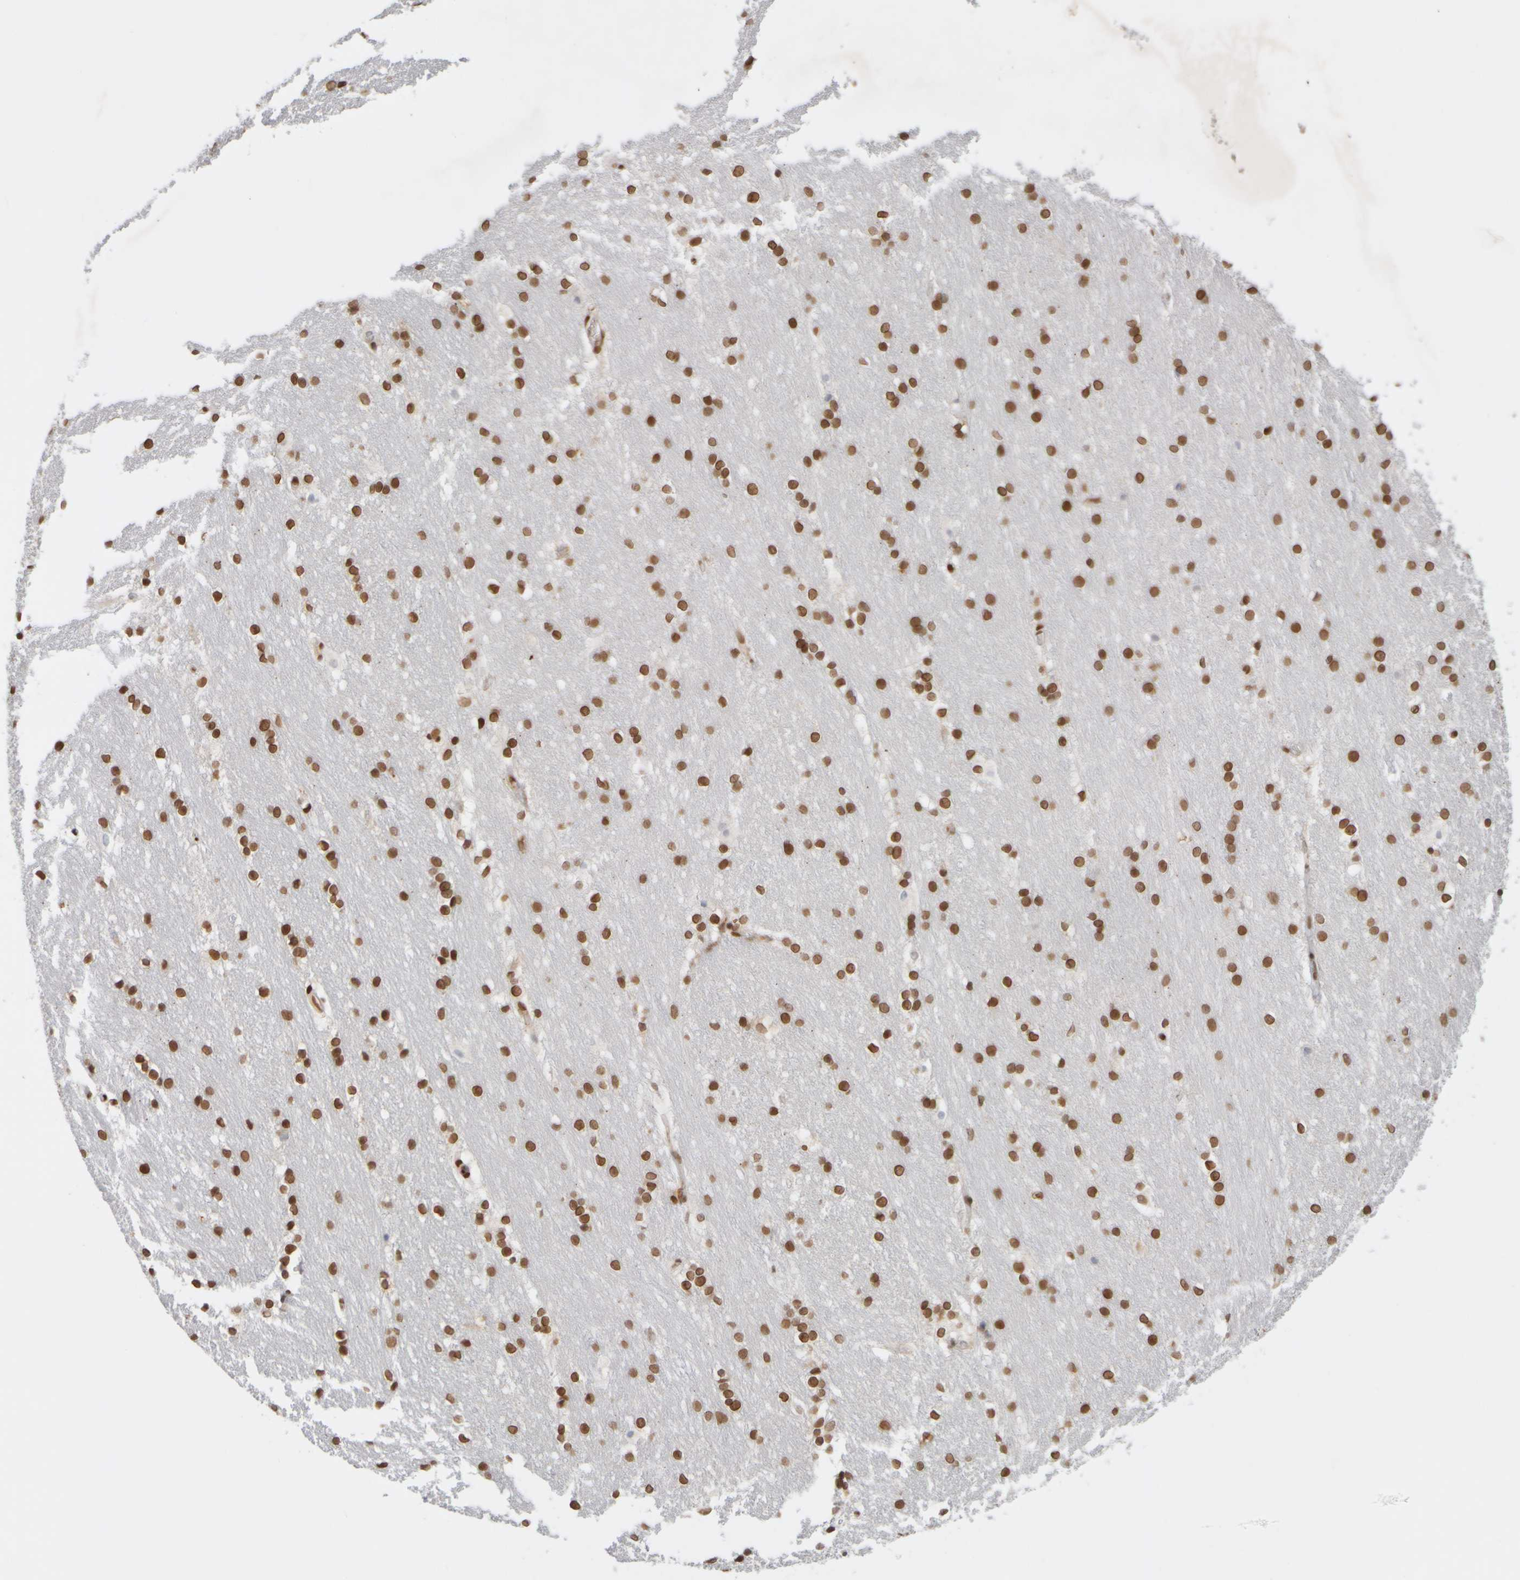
{"staining": {"intensity": "strong", "quantity": ">75%", "location": "nuclear"}, "tissue": "caudate", "cell_type": "Glial cells", "image_type": "normal", "snomed": [{"axis": "morphology", "description": "Normal tissue, NOS"}, {"axis": "topography", "description": "Lateral ventricle wall"}], "caption": "Benign caudate shows strong nuclear staining in approximately >75% of glial cells.", "gene": "ZC3HC1", "patient": {"sex": "female", "age": 19}}